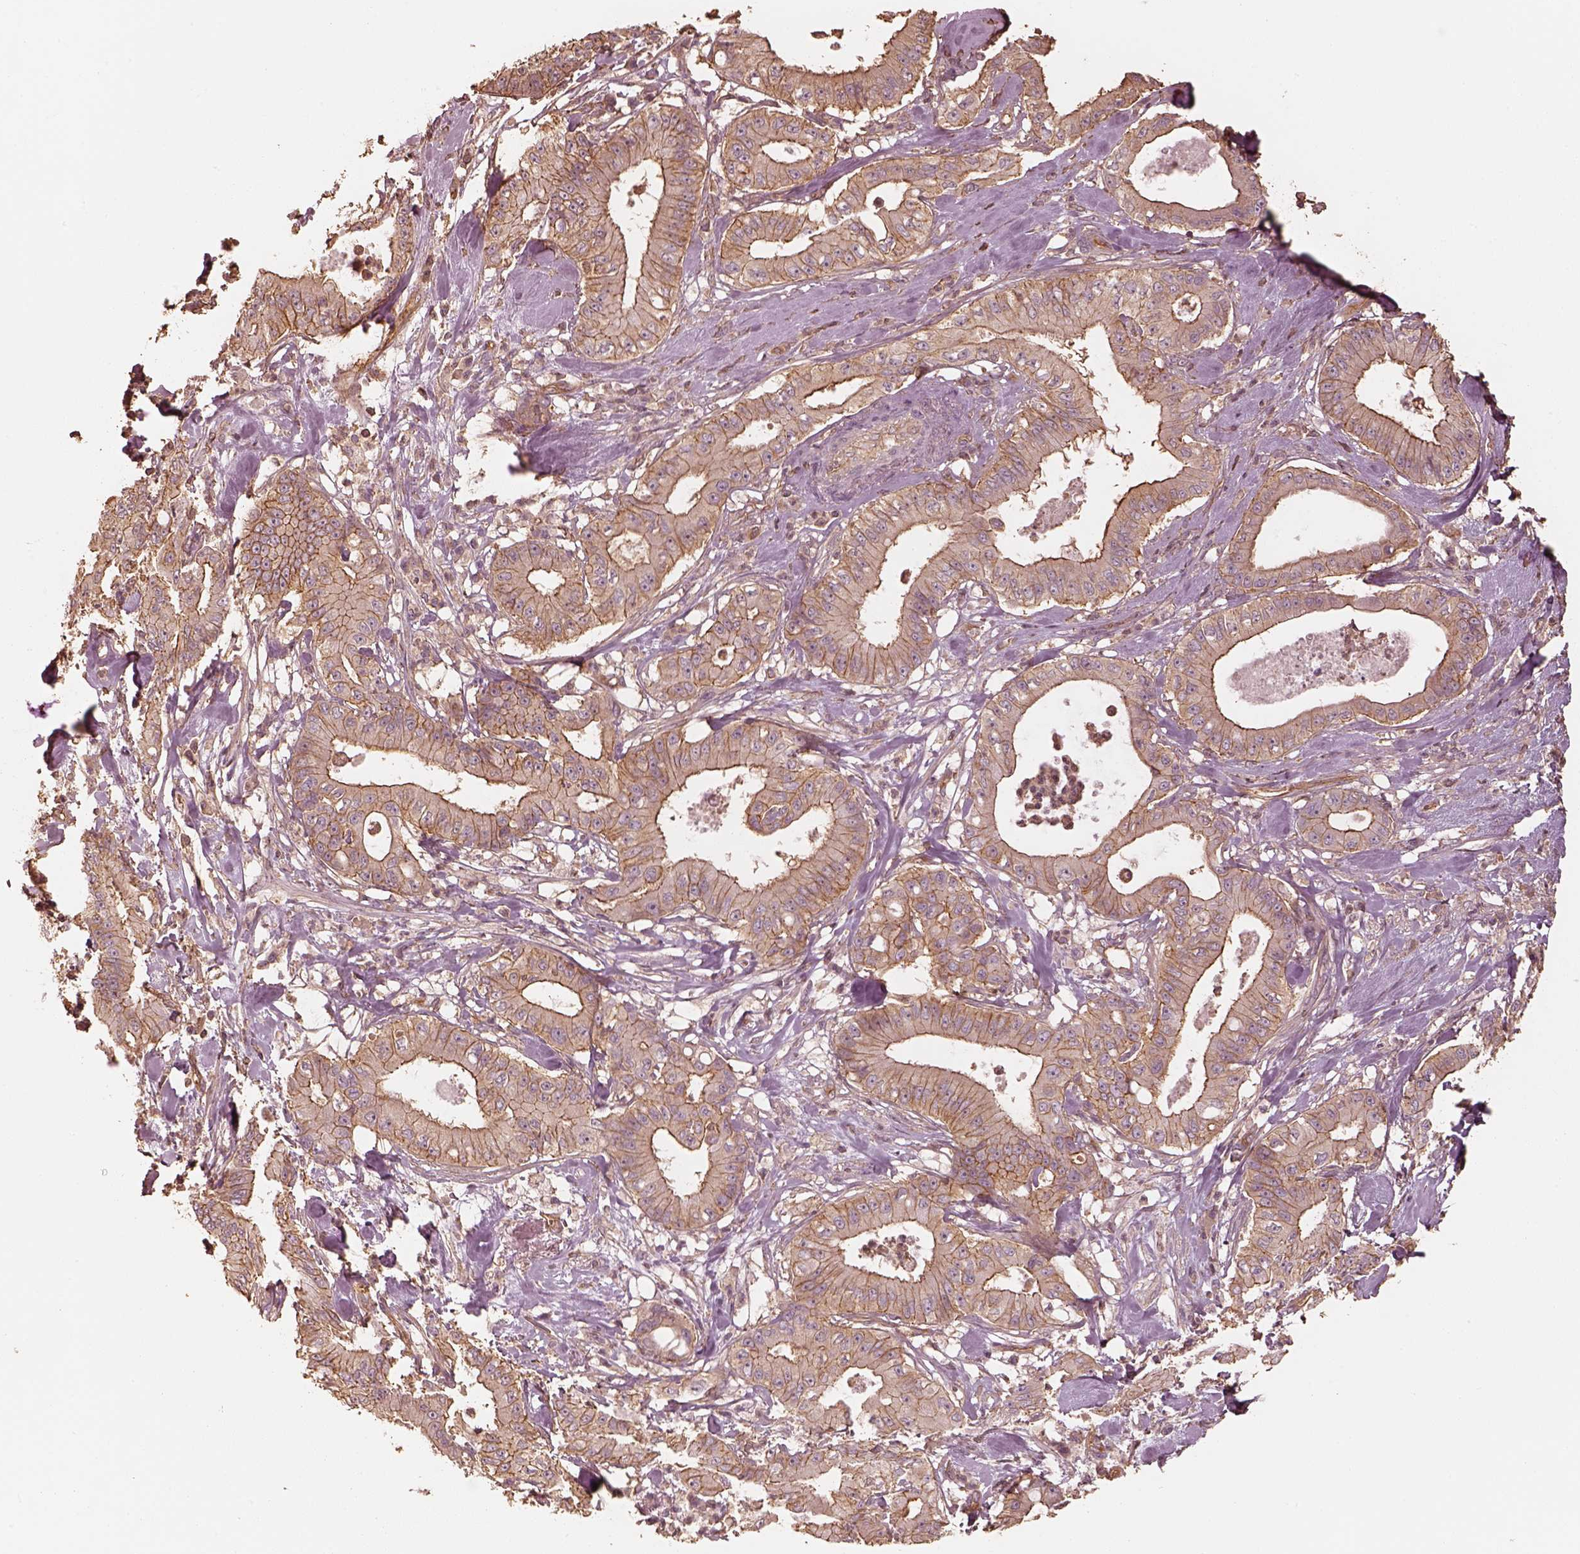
{"staining": {"intensity": "moderate", "quantity": "25%-75%", "location": "cytoplasmic/membranous"}, "tissue": "pancreatic cancer", "cell_type": "Tumor cells", "image_type": "cancer", "snomed": [{"axis": "morphology", "description": "Adenocarcinoma, NOS"}, {"axis": "topography", "description": "Pancreas"}], "caption": "DAB (3,3'-diaminobenzidine) immunohistochemical staining of pancreatic cancer (adenocarcinoma) demonstrates moderate cytoplasmic/membranous protein staining in approximately 25%-75% of tumor cells.", "gene": "WDR7", "patient": {"sex": "male", "age": 71}}